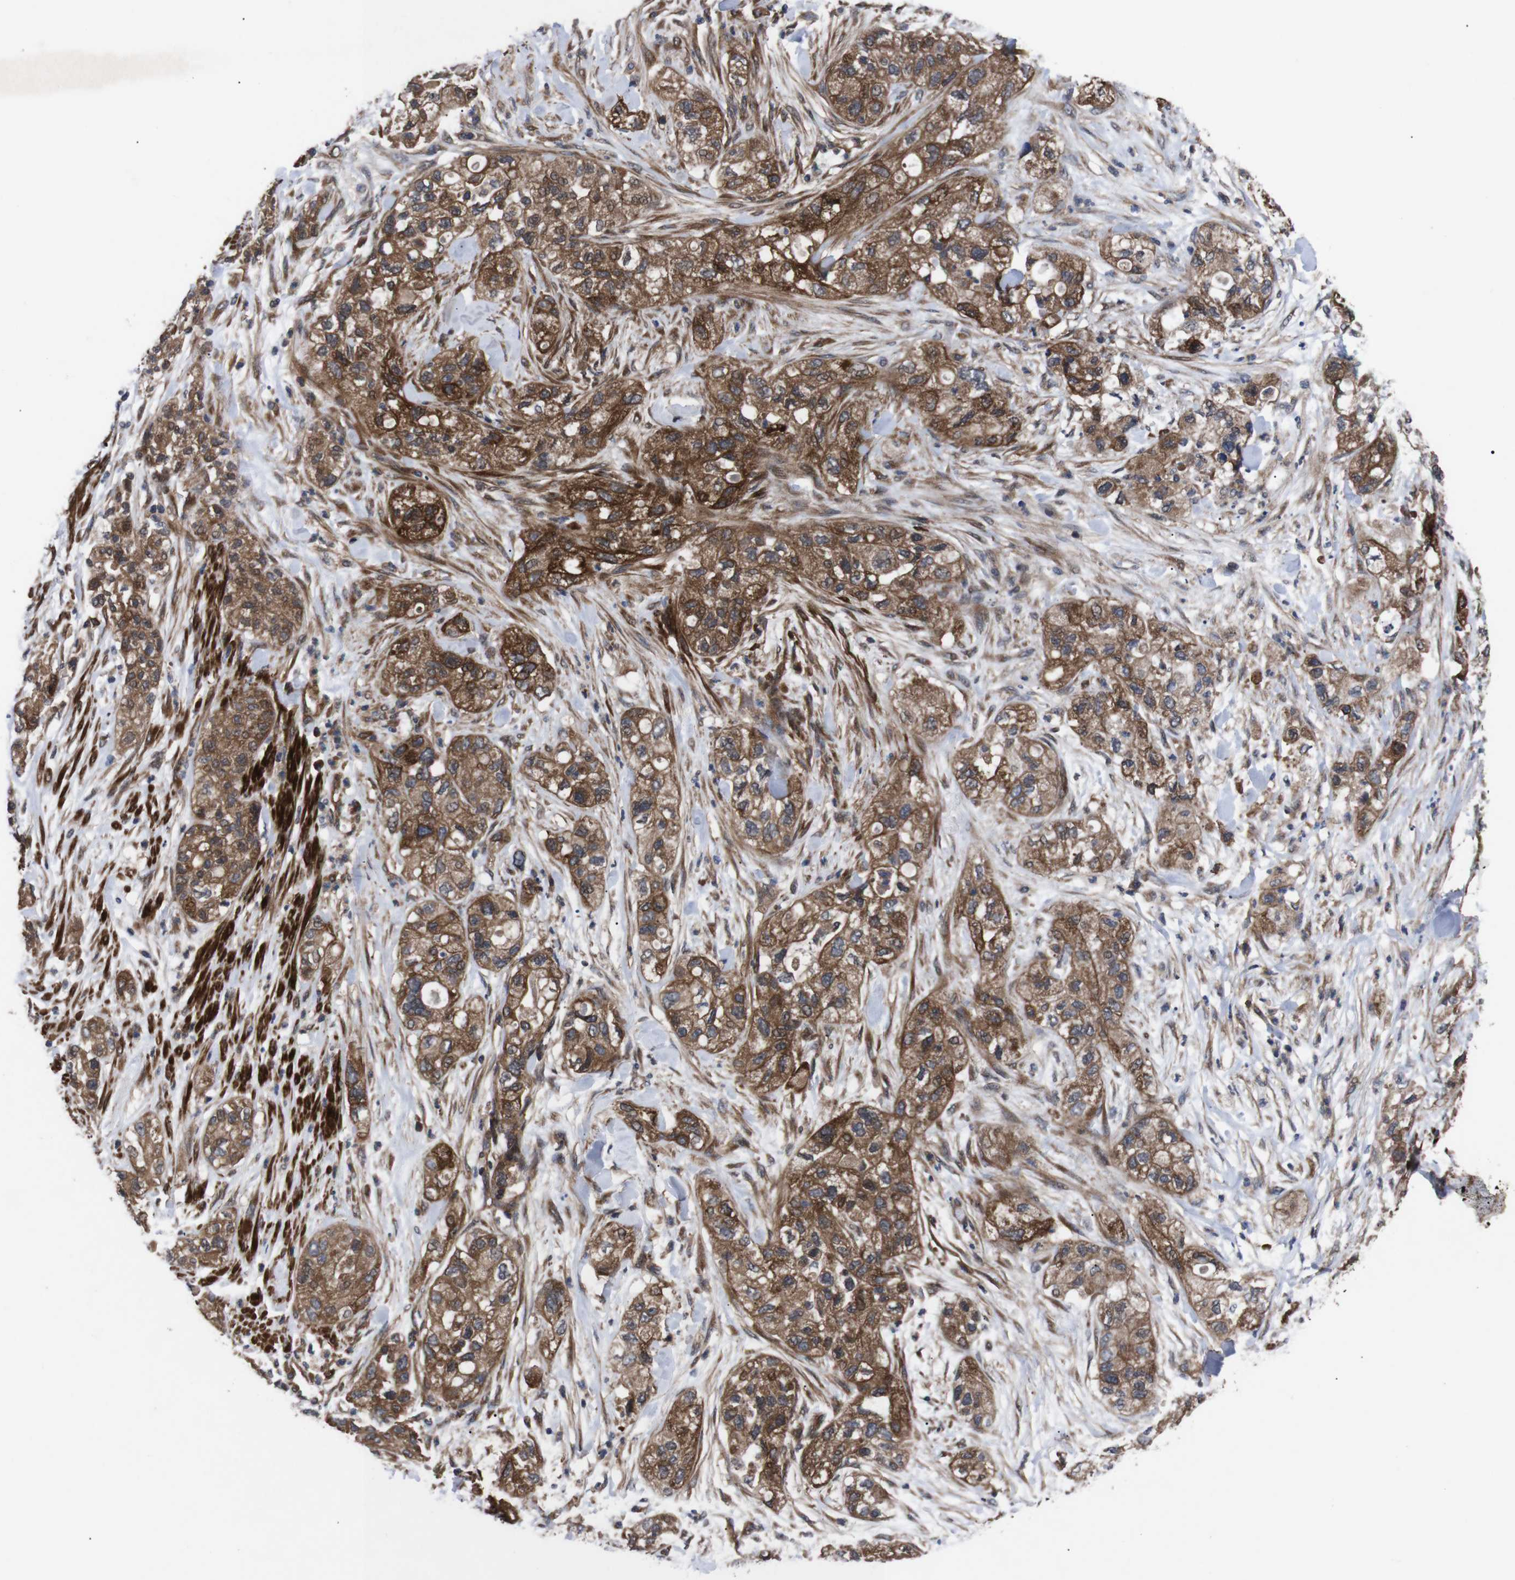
{"staining": {"intensity": "moderate", "quantity": ">75%", "location": "cytoplasmic/membranous"}, "tissue": "pancreatic cancer", "cell_type": "Tumor cells", "image_type": "cancer", "snomed": [{"axis": "morphology", "description": "Adenocarcinoma, NOS"}, {"axis": "topography", "description": "Pancreas"}], "caption": "DAB (3,3'-diaminobenzidine) immunohistochemical staining of human adenocarcinoma (pancreatic) displays moderate cytoplasmic/membranous protein expression in approximately >75% of tumor cells.", "gene": "PAWR", "patient": {"sex": "female", "age": 78}}